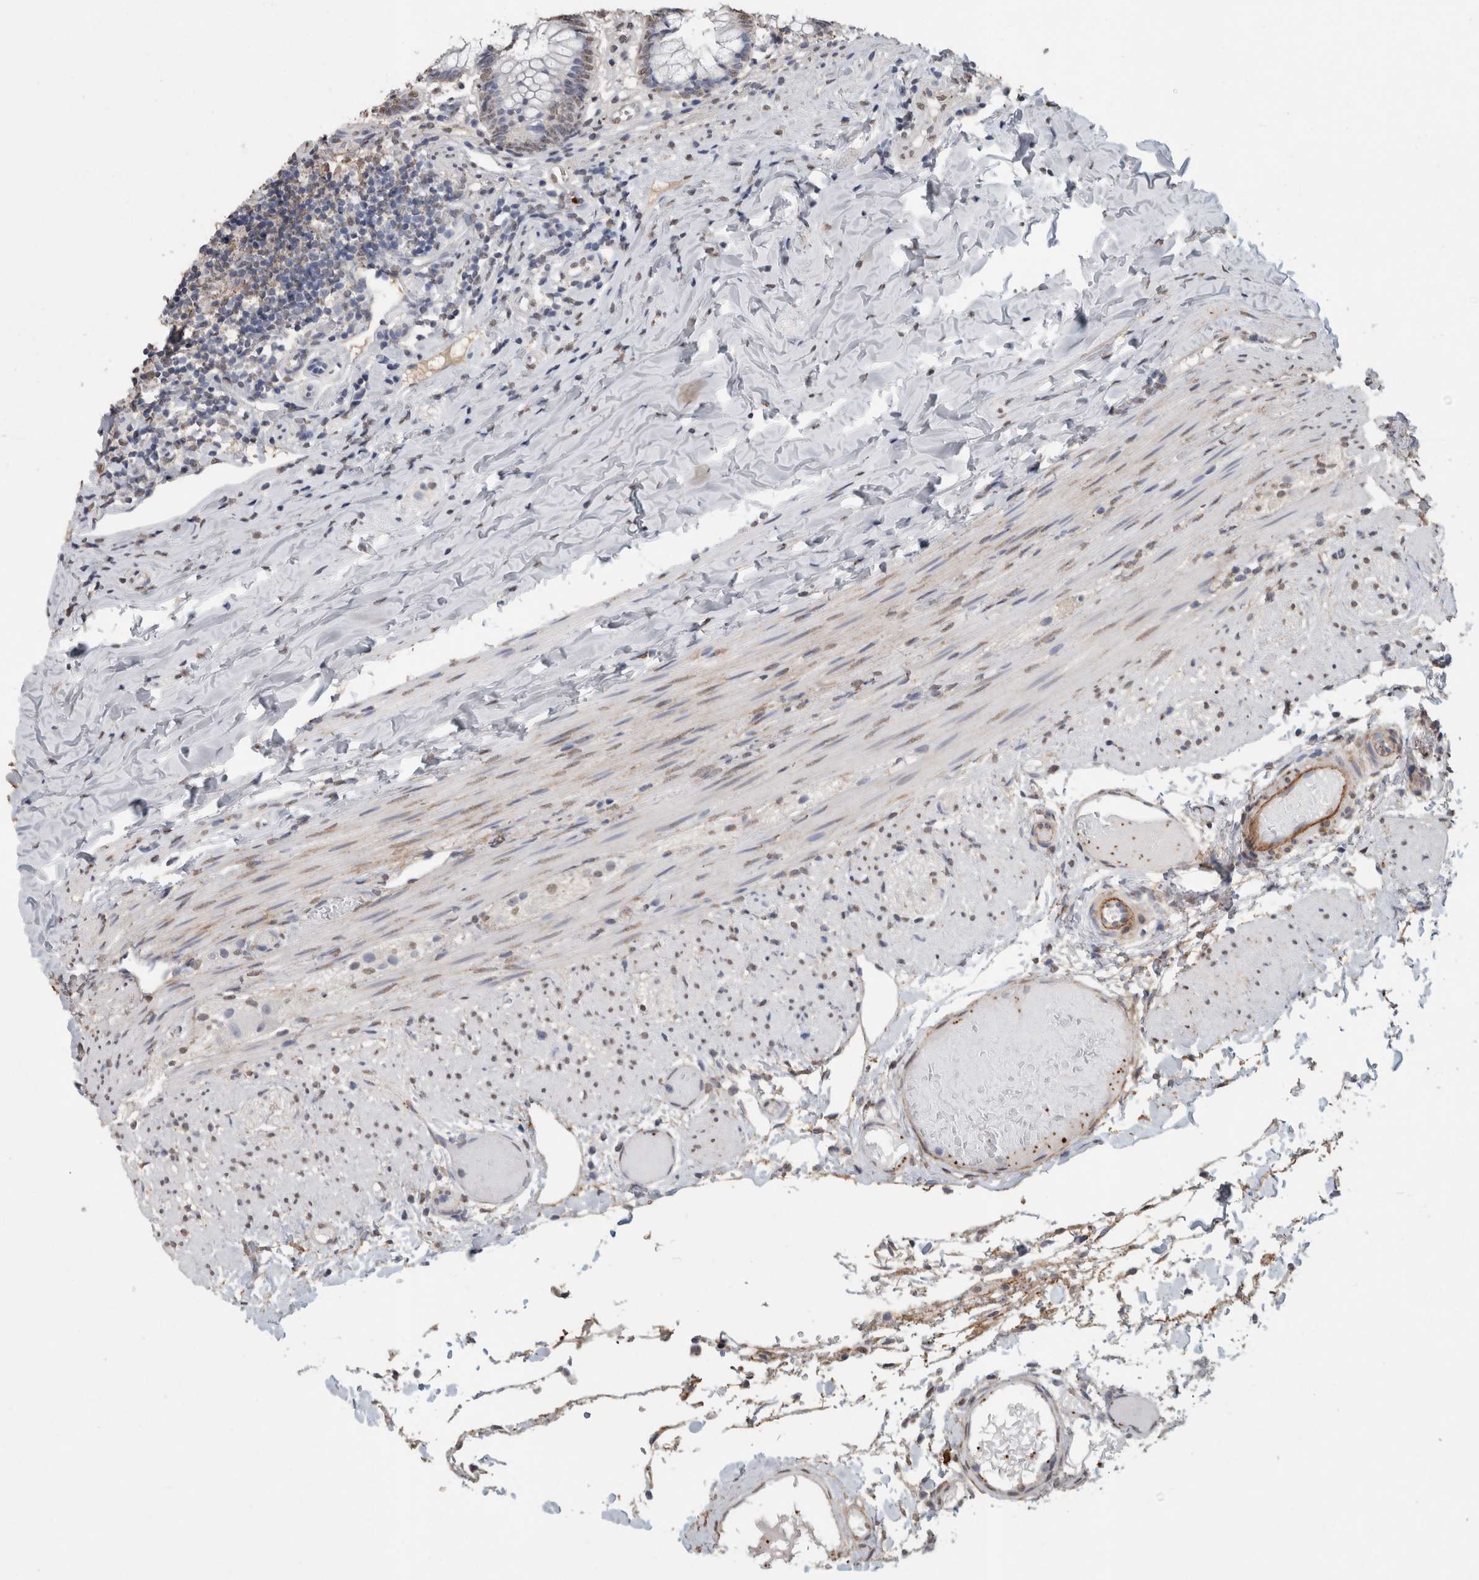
{"staining": {"intensity": "weak", "quantity": ">75%", "location": "nuclear"}, "tissue": "appendix", "cell_type": "Glandular cells", "image_type": "normal", "snomed": [{"axis": "morphology", "description": "Normal tissue, NOS"}, {"axis": "topography", "description": "Appendix"}], "caption": "A high-resolution micrograph shows immunohistochemistry staining of unremarkable appendix, which displays weak nuclear expression in about >75% of glandular cells. Nuclei are stained in blue.", "gene": "LTBP1", "patient": {"sex": "male", "age": 8}}